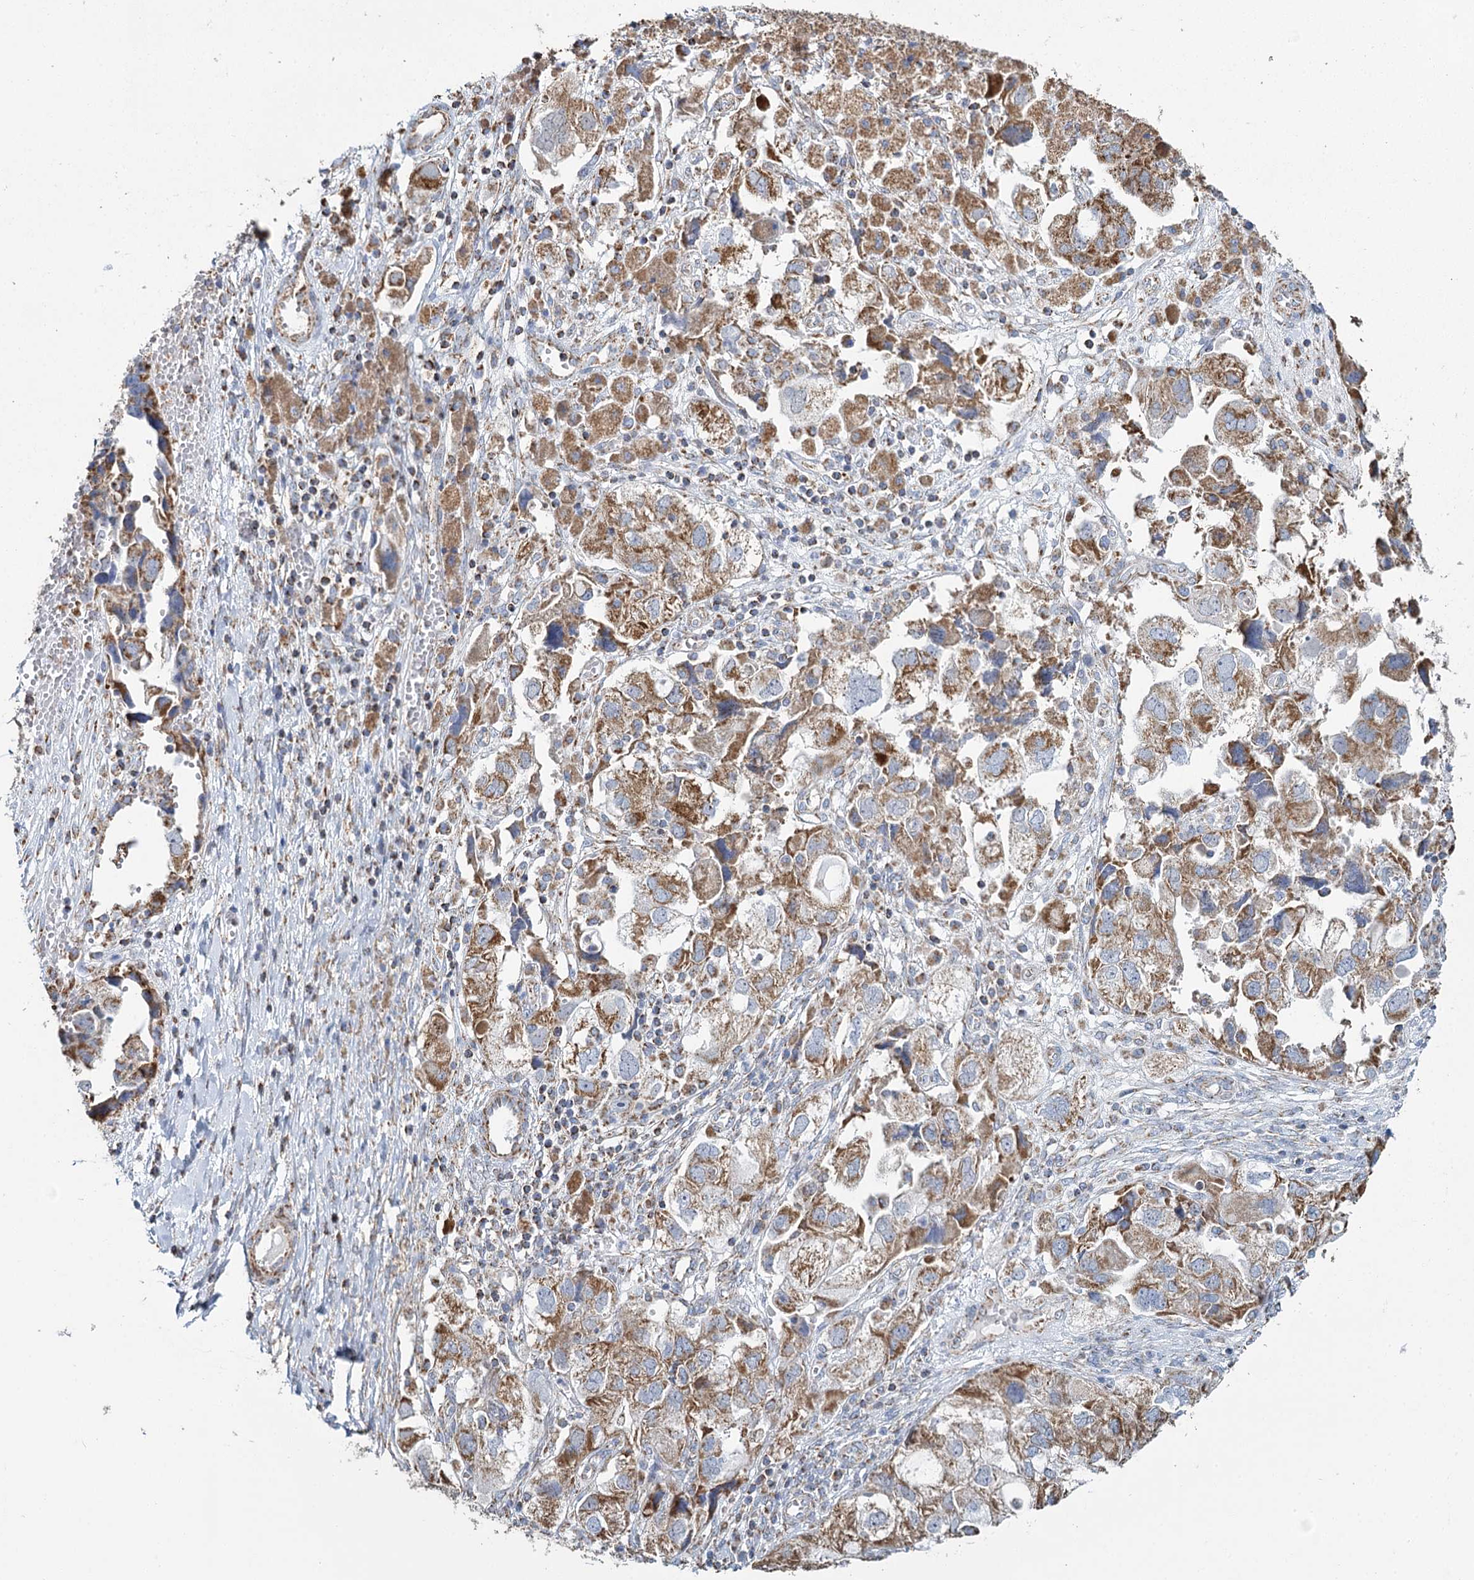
{"staining": {"intensity": "moderate", "quantity": ">75%", "location": "cytoplasmic/membranous"}, "tissue": "ovarian cancer", "cell_type": "Tumor cells", "image_type": "cancer", "snomed": [{"axis": "morphology", "description": "Carcinoma, NOS"}, {"axis": "morphology", "description": "Cystadenocarcinoma, serous, NOS"}, {"axis": "topography", "description": "Ovary"}], "caption": "Brown immunohistochemical staining in ovarian cancer exhibits moderate cytoplasmic/membranous staining in approximately >75% of tumor cells.", "gene": "MRPL44", "patient": {"sex": "female", "age": 69}}